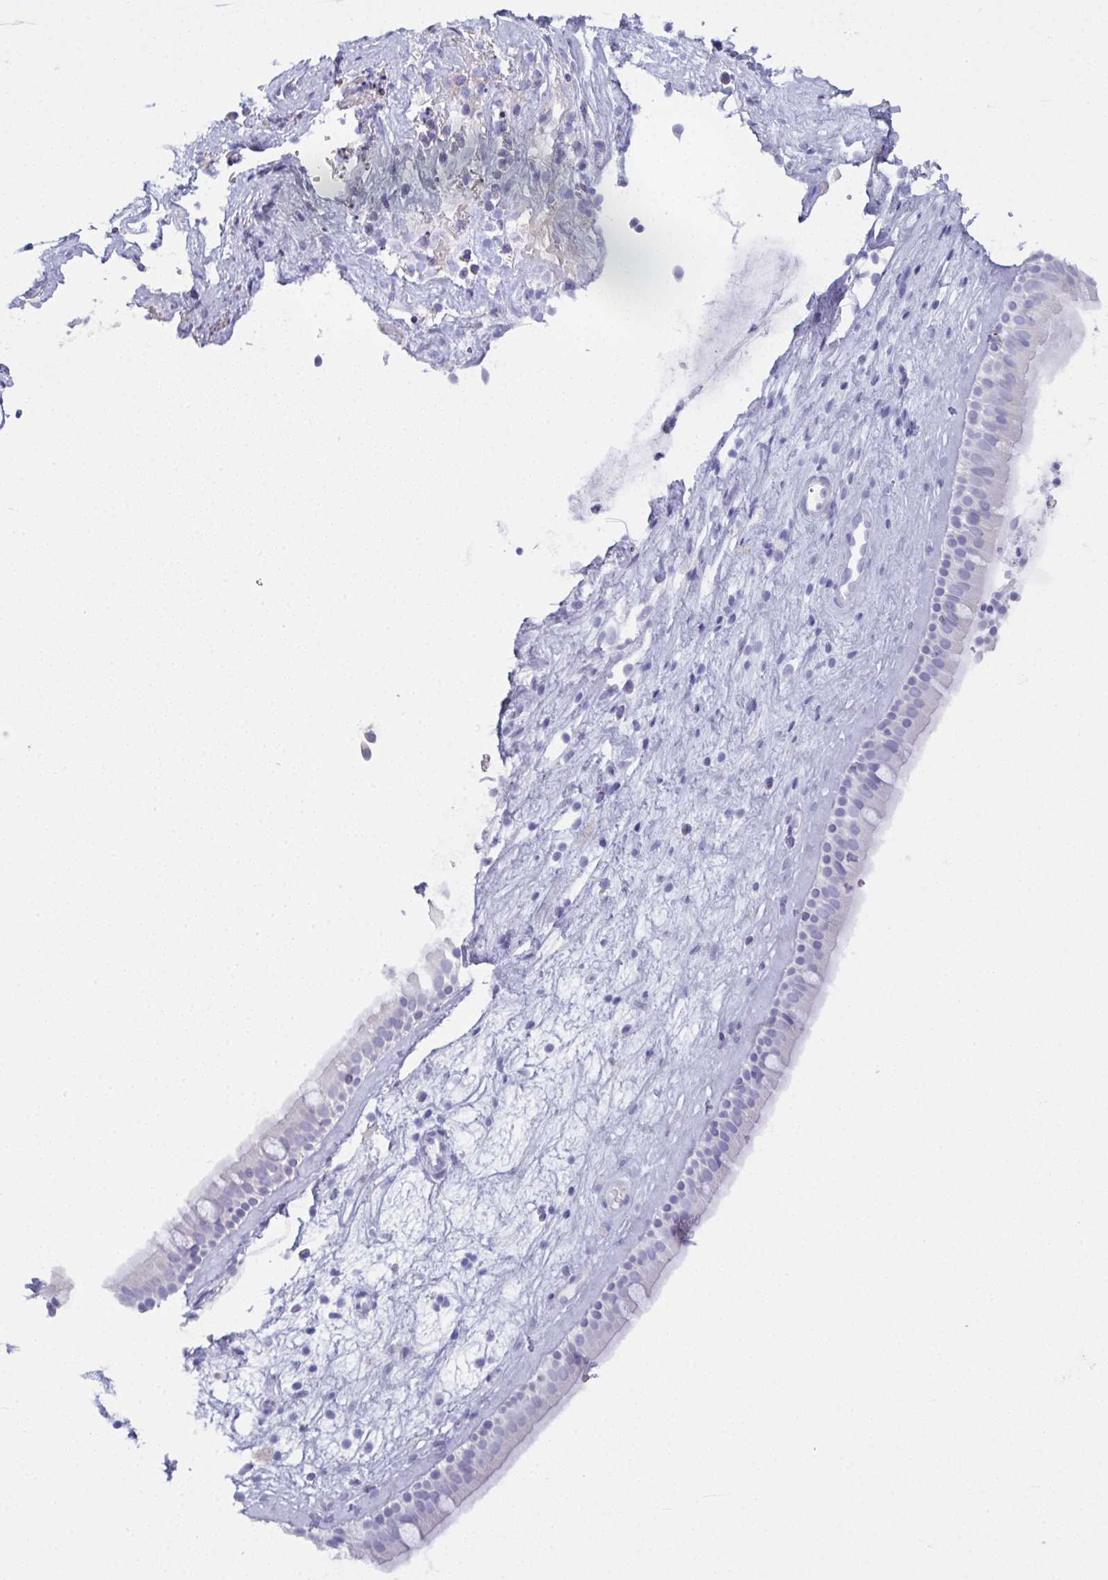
{"staining": {"intensity": "negative", "quantity": "none", "location": "none"}, "tissue": "nasopharynx", "cell_type": "Respiratory epithelial cells", "image_type": "normal", "snomed": [{"axis": "morphology", "description": "Normal tissue, NOS"}, {"axis": "topography", "description": "Nasopharynx"}], "caption": "DAB (3,3'-diaminobenzidine) immunohistochemical staining of benign nasopharynx exhibits no significant staining in respiratory epithelial cells.", "gene": "SLC36A2", "patient": {"sex": "male", "age": 68}}